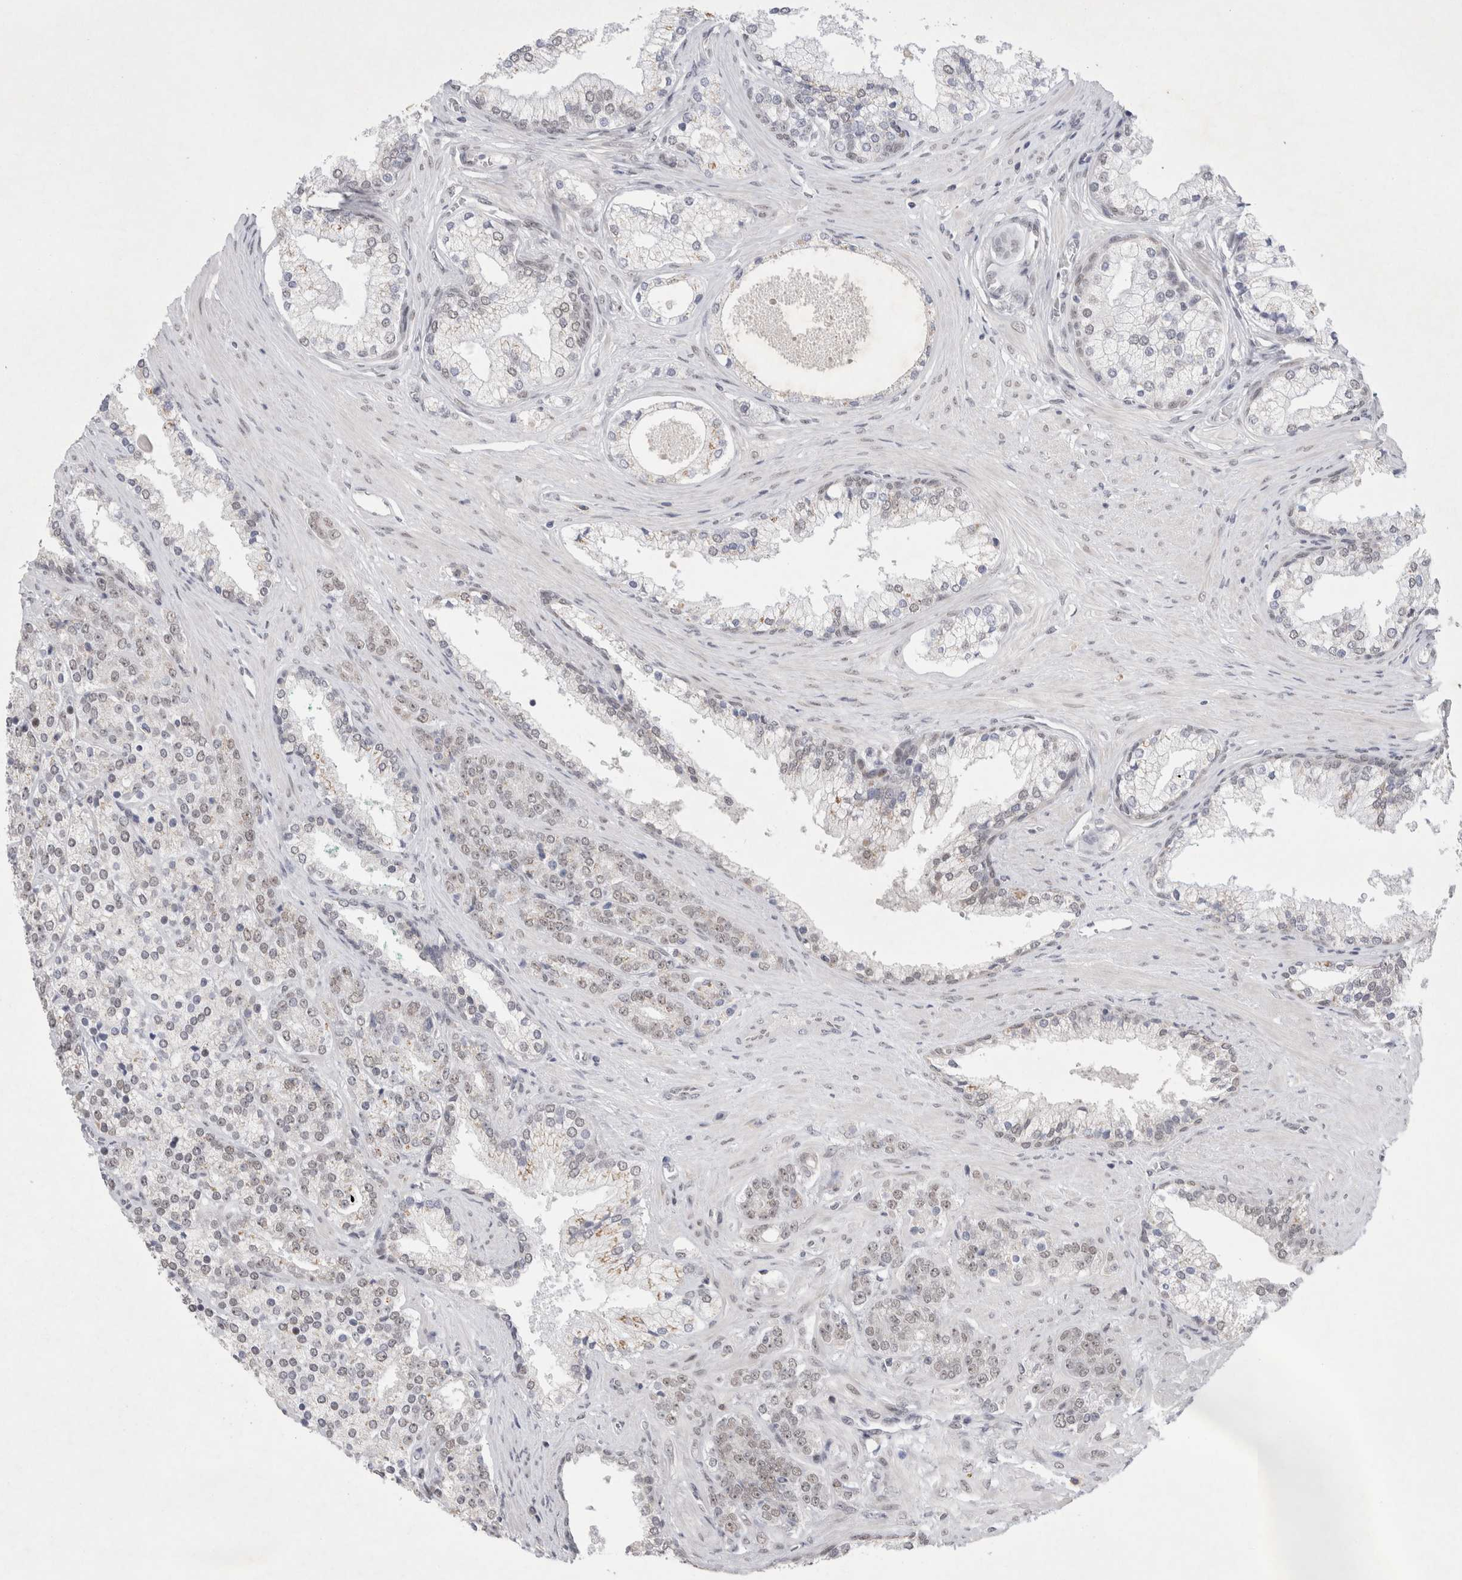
{"staining": {"intensity": "weak", "quantity": "<25%", "location": "nuclear"}, "tissue": "prostate cancer", "cell_type": "Tumor cells", "image_type": "cancer", "snomed": [{"axis": "morphology", "description": "Adenocarcinoma, High grade"}, {"axis": "topography", "description": "Prostate"}], "caption": "High power microscopy histopathology image of an immunohistochemistry (IHC) histopathology image of high-grade adenocarcinoma (prostate), revealing no significant positivity in tumor cells.", "gene": "RECQL4", "patient": {"sex": "male", "age": 71}}